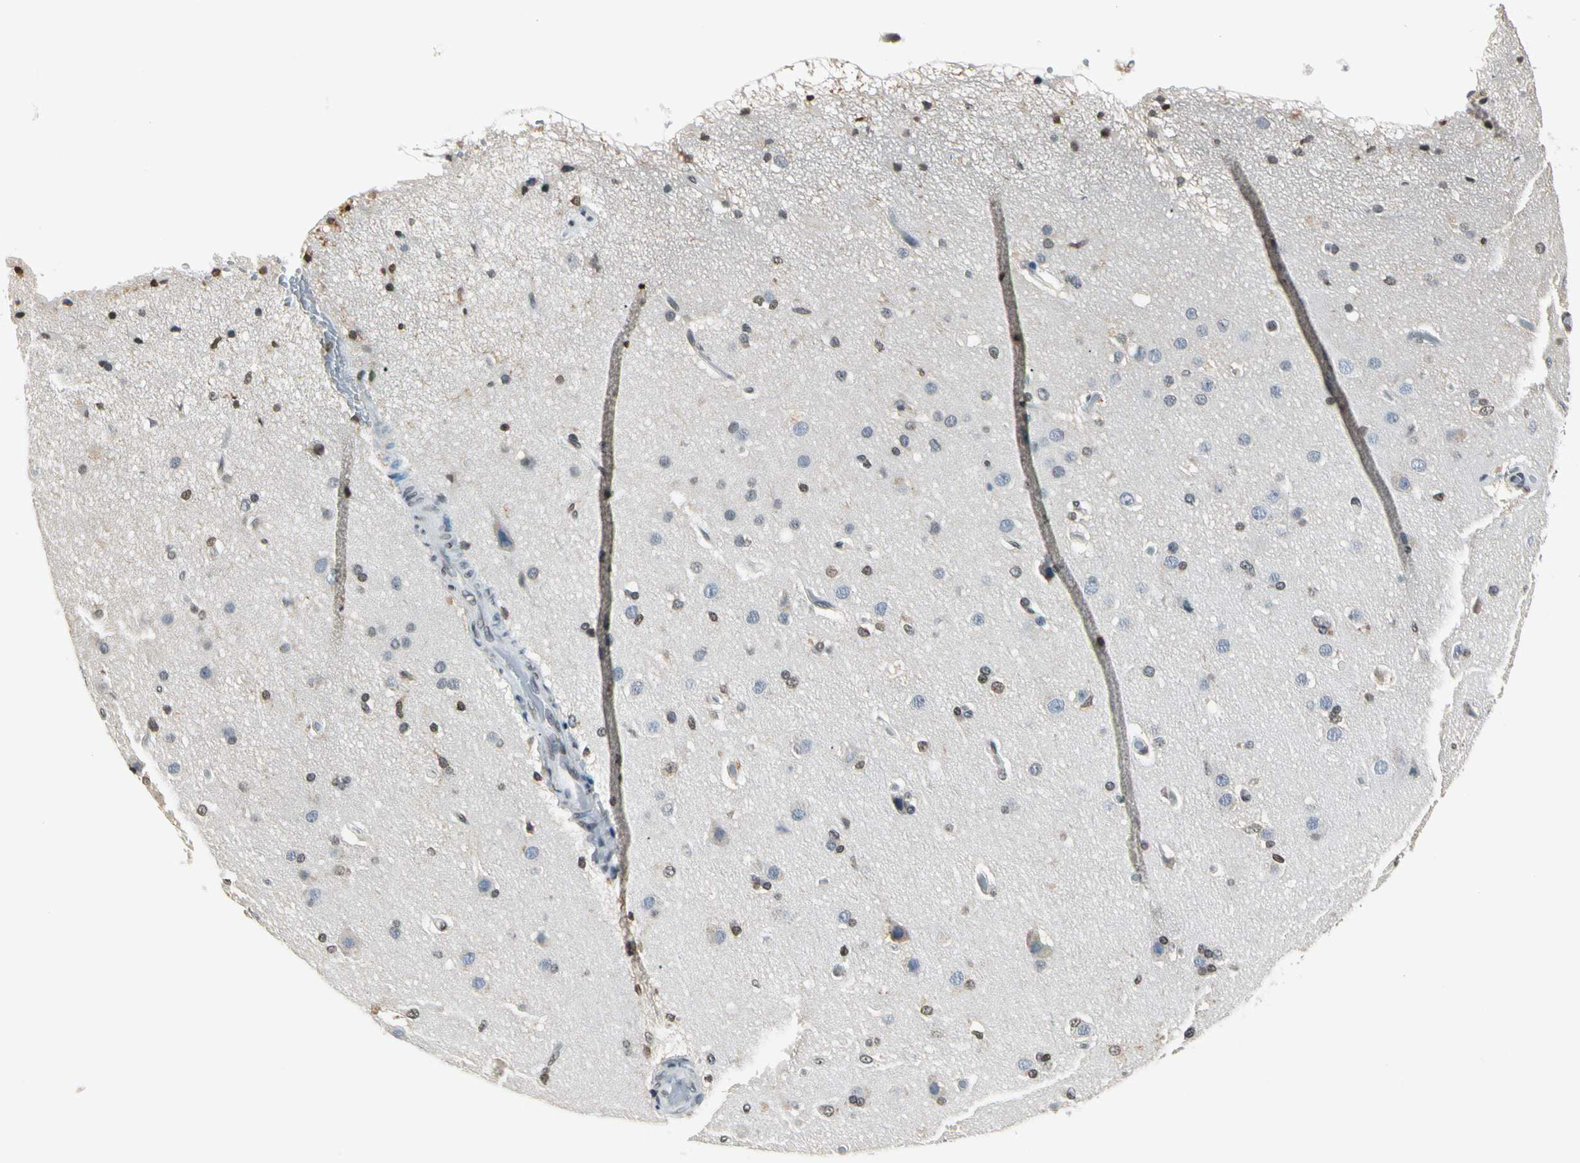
{"staining": {"intensity": "negative", "quantity": "none", "location": "none"}, "tissue": "cerebral cortex", "cell_type": "Endothelial cells", "image_type": "normal", "snomed": [{"axis": "morphology", "description": "Normal tissue, NOS"}, {"axis": "morphology", "description": "Glioma, malignant, High grade"}, {"axis": "topography", "description": "Cerebral cortex"}], "caption": "The histopathology image displays no significant staining in endothelial cells of cerebral cortex. (Brightfield microscopy of DAB immunohistochemistry (IHC) at high magnification).", "gene": "FER", "patient": {"sex": "male", "age": 77}}